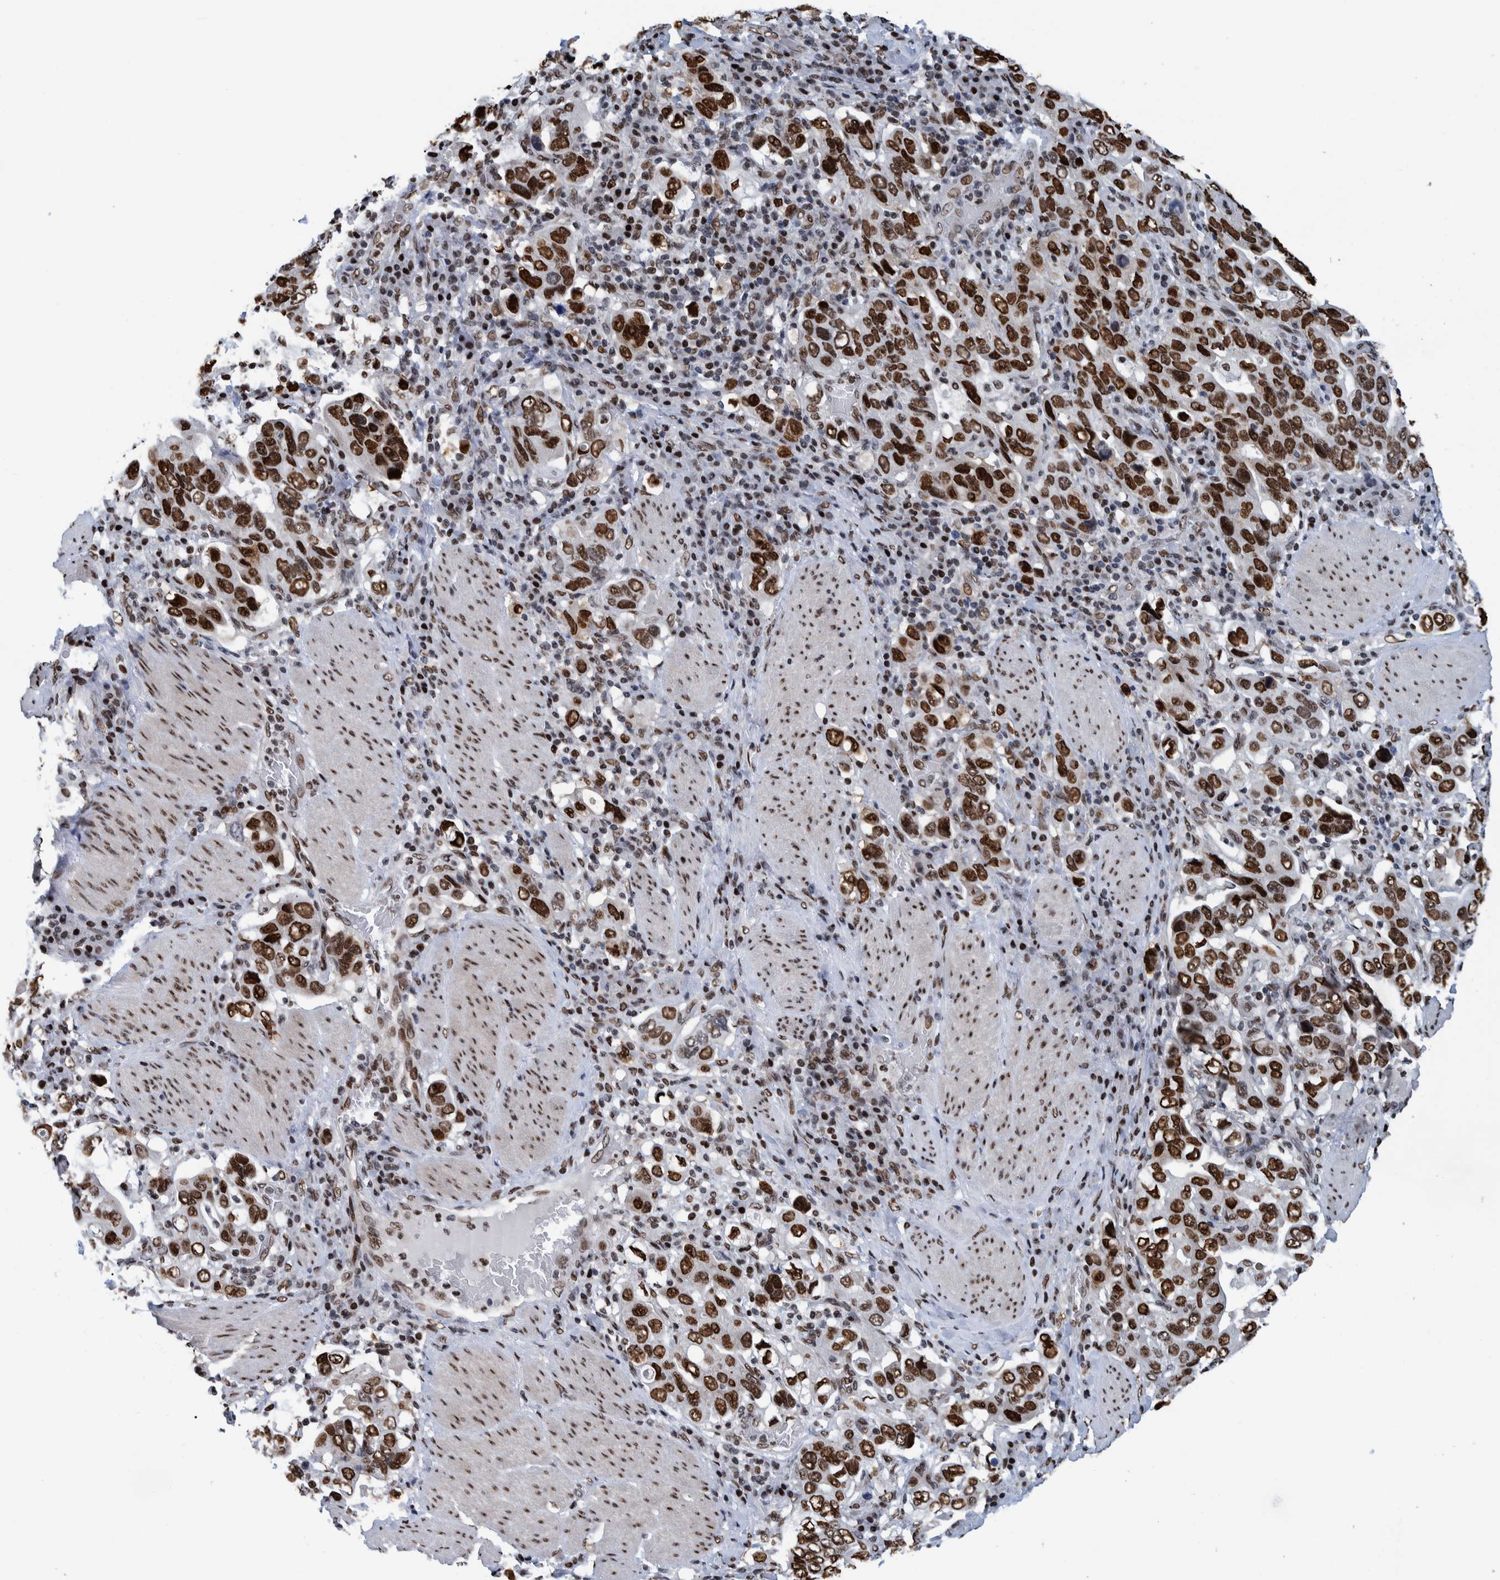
{"staining": {"intensity": "strong", "quantity": ">75%", "location": "nuclear"}, "tissue": "stomach cancer", "cell_type": "Tumor cells", "image_type": "cancer", "snomed": [{"axis": "morphology", "description": "Adenocarcinoma, NOS"}, {"axis": "topography", "description": "Stomach, upper"}], "caption": "DAB immunohistochemical staining of adenocarcinoma (stomach) exhibits strong nuclear protein expression in about >75% of tumor cells.", "gene": "HEATR9", "patient": {"sex": "male", "age": 62}}